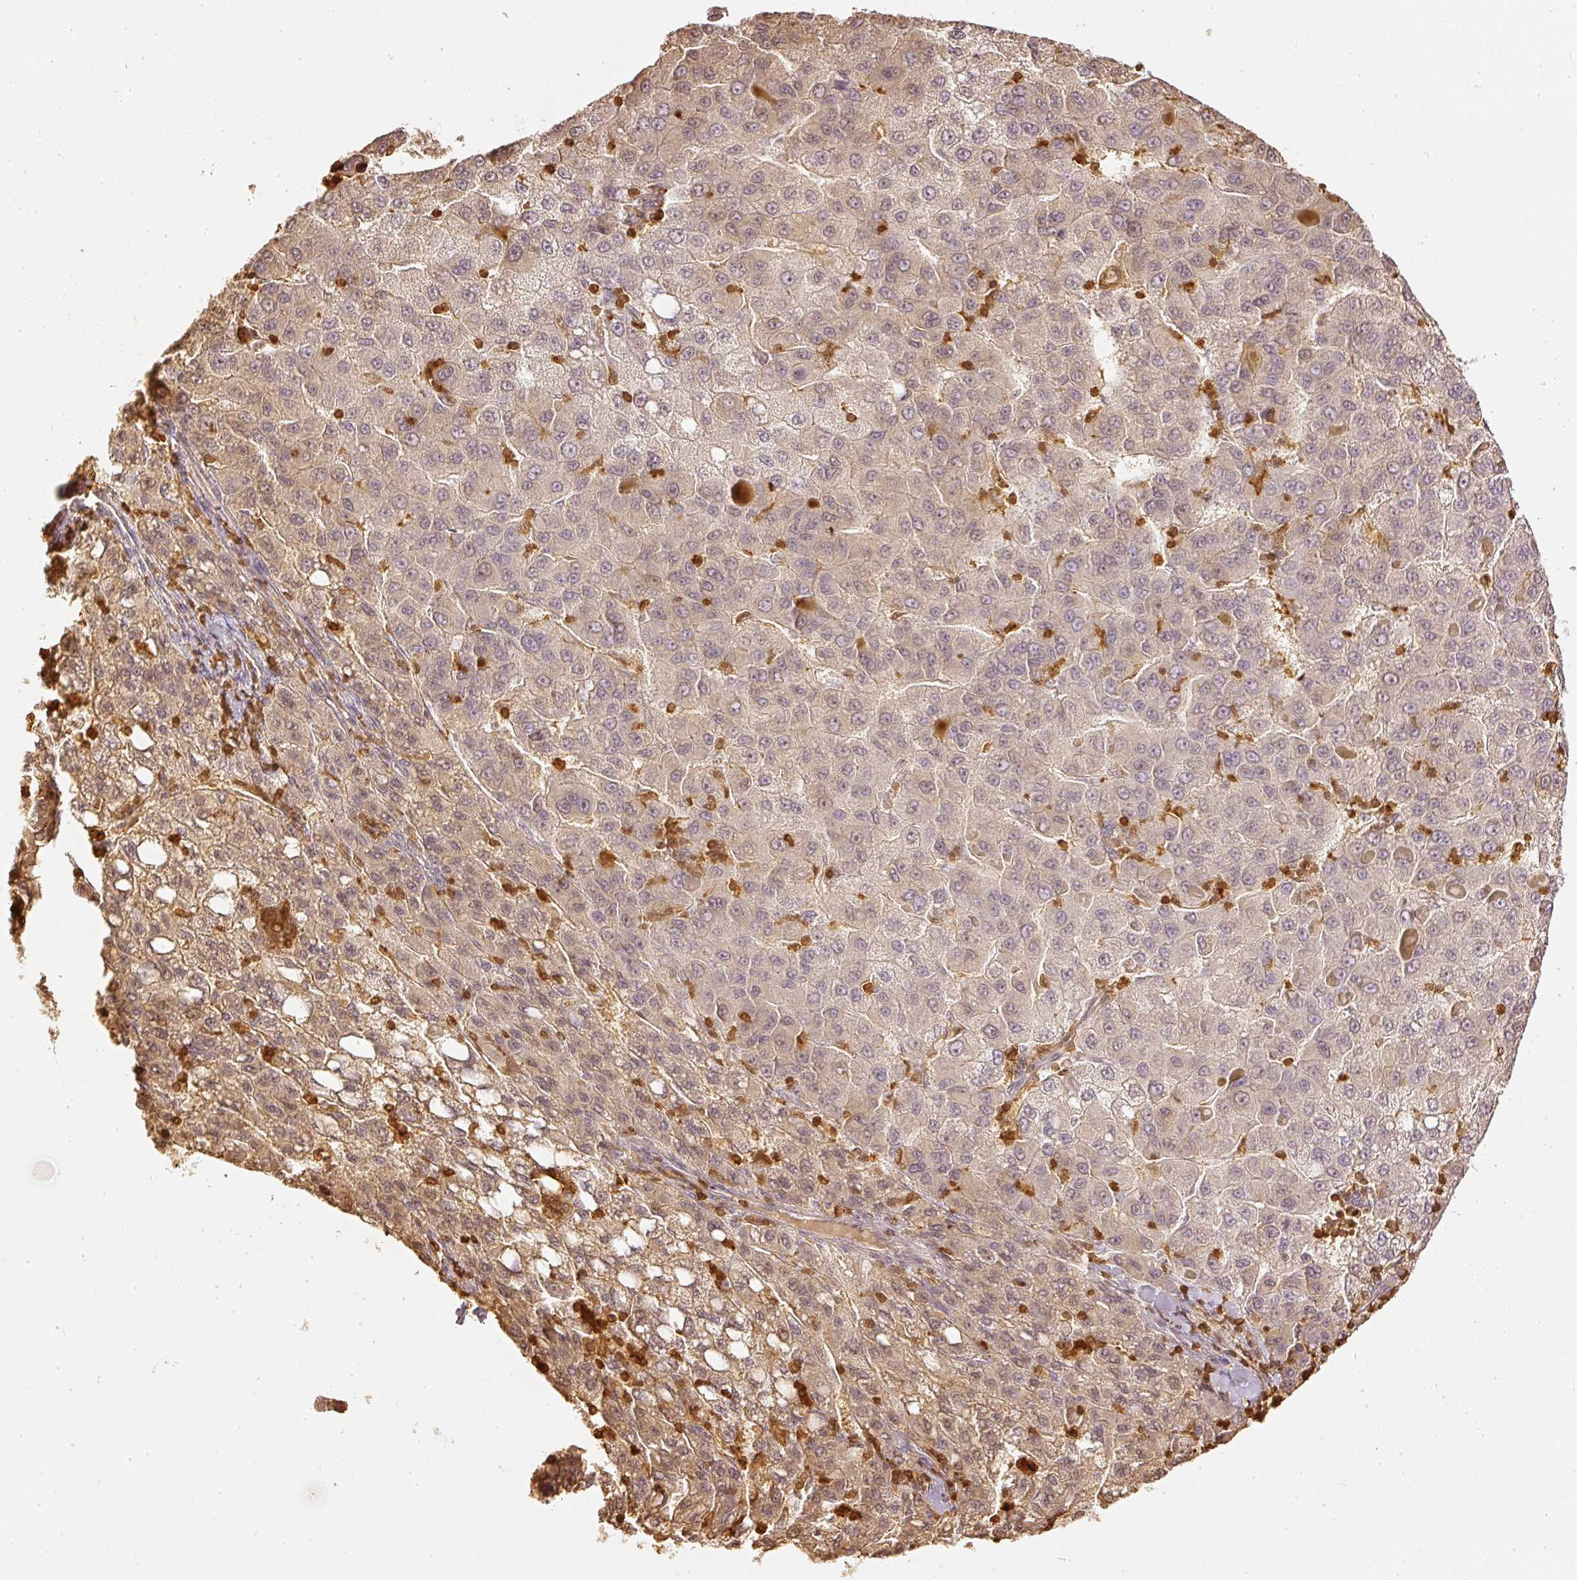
{"staining": {"intensity": "weak", "quantity": "25%-75%", "location": "cytoplasmic/membranous"}, "tissue": "liver cancer", "cell_type": "Tumor cells", "image_type": "cancer", "snomed": [{"axis": "morphology", "description": "Carcinoma, Hepatocellular, NOS"}, {"axis": "topography", "description": "Liver"}], "caption": "A high-resolution histopathology image shows immunohistochemistry (IHC) staining of liver cancer, which shows weak cytoplasmic/membranous expression in approximately 25%-75% of tumor cells.", "gene": "PFN1", "patient": {"sex": "female", "age": 82}}